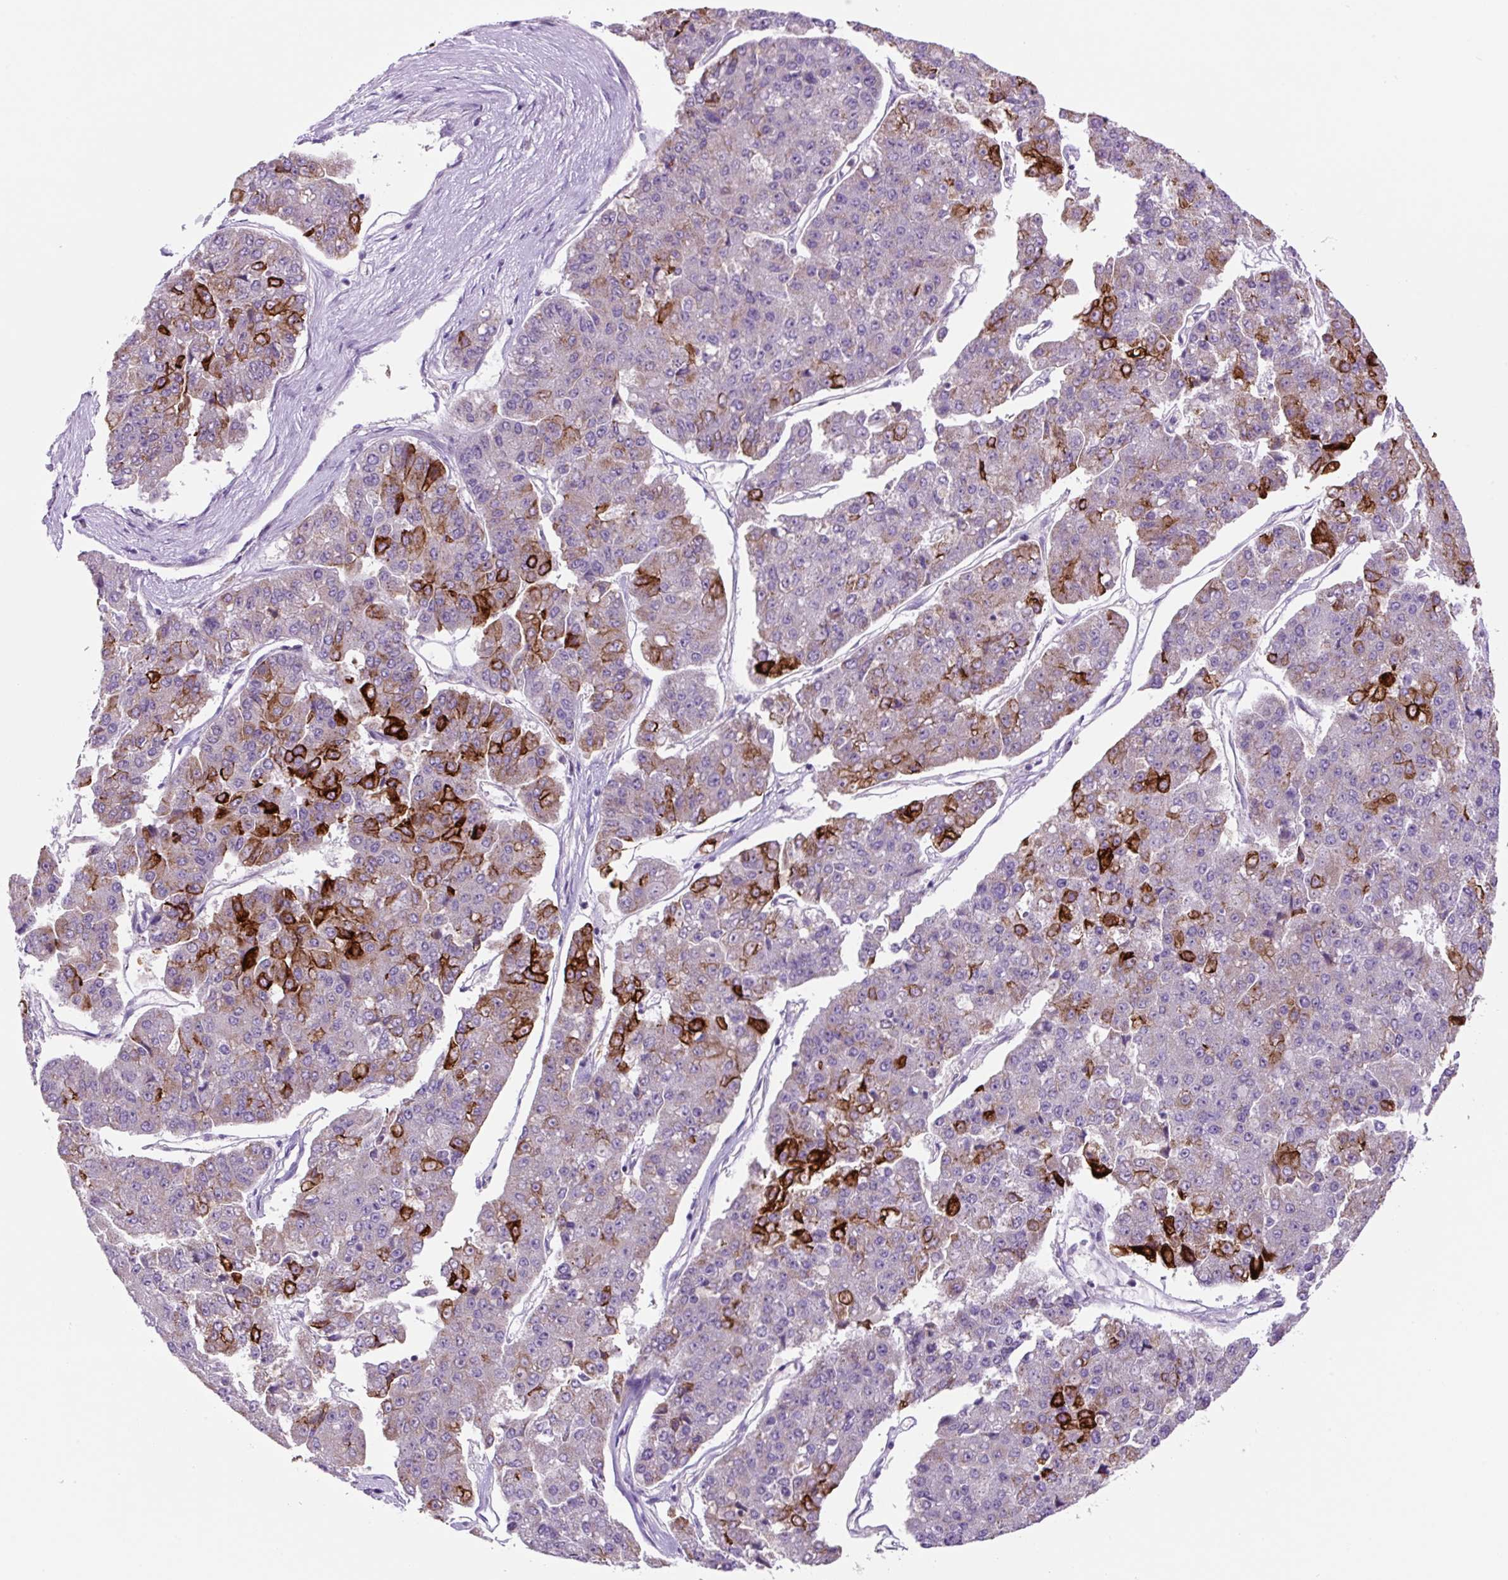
{"staining": {"intensity": "strong", "quantity": "25%-75%", "location": "cytoplasmic/membranous"}, "tissue": "pancreatic cancer", "cell_type": "Tumor cells", "image_type": "cancer", "snomed": [{"axis": "morphology", "description": "Adenocarcinoma, NOS"}, {"axis": "topography", "description": "Pancreas"}], "caption": "A micrograph of human pancreatic cancer stained for a protein shows strong cytoplasmic/membranous brown staining in tumor cells.", "gene": "OGDHL", "patient": {"sex": "male", "age": 50}}